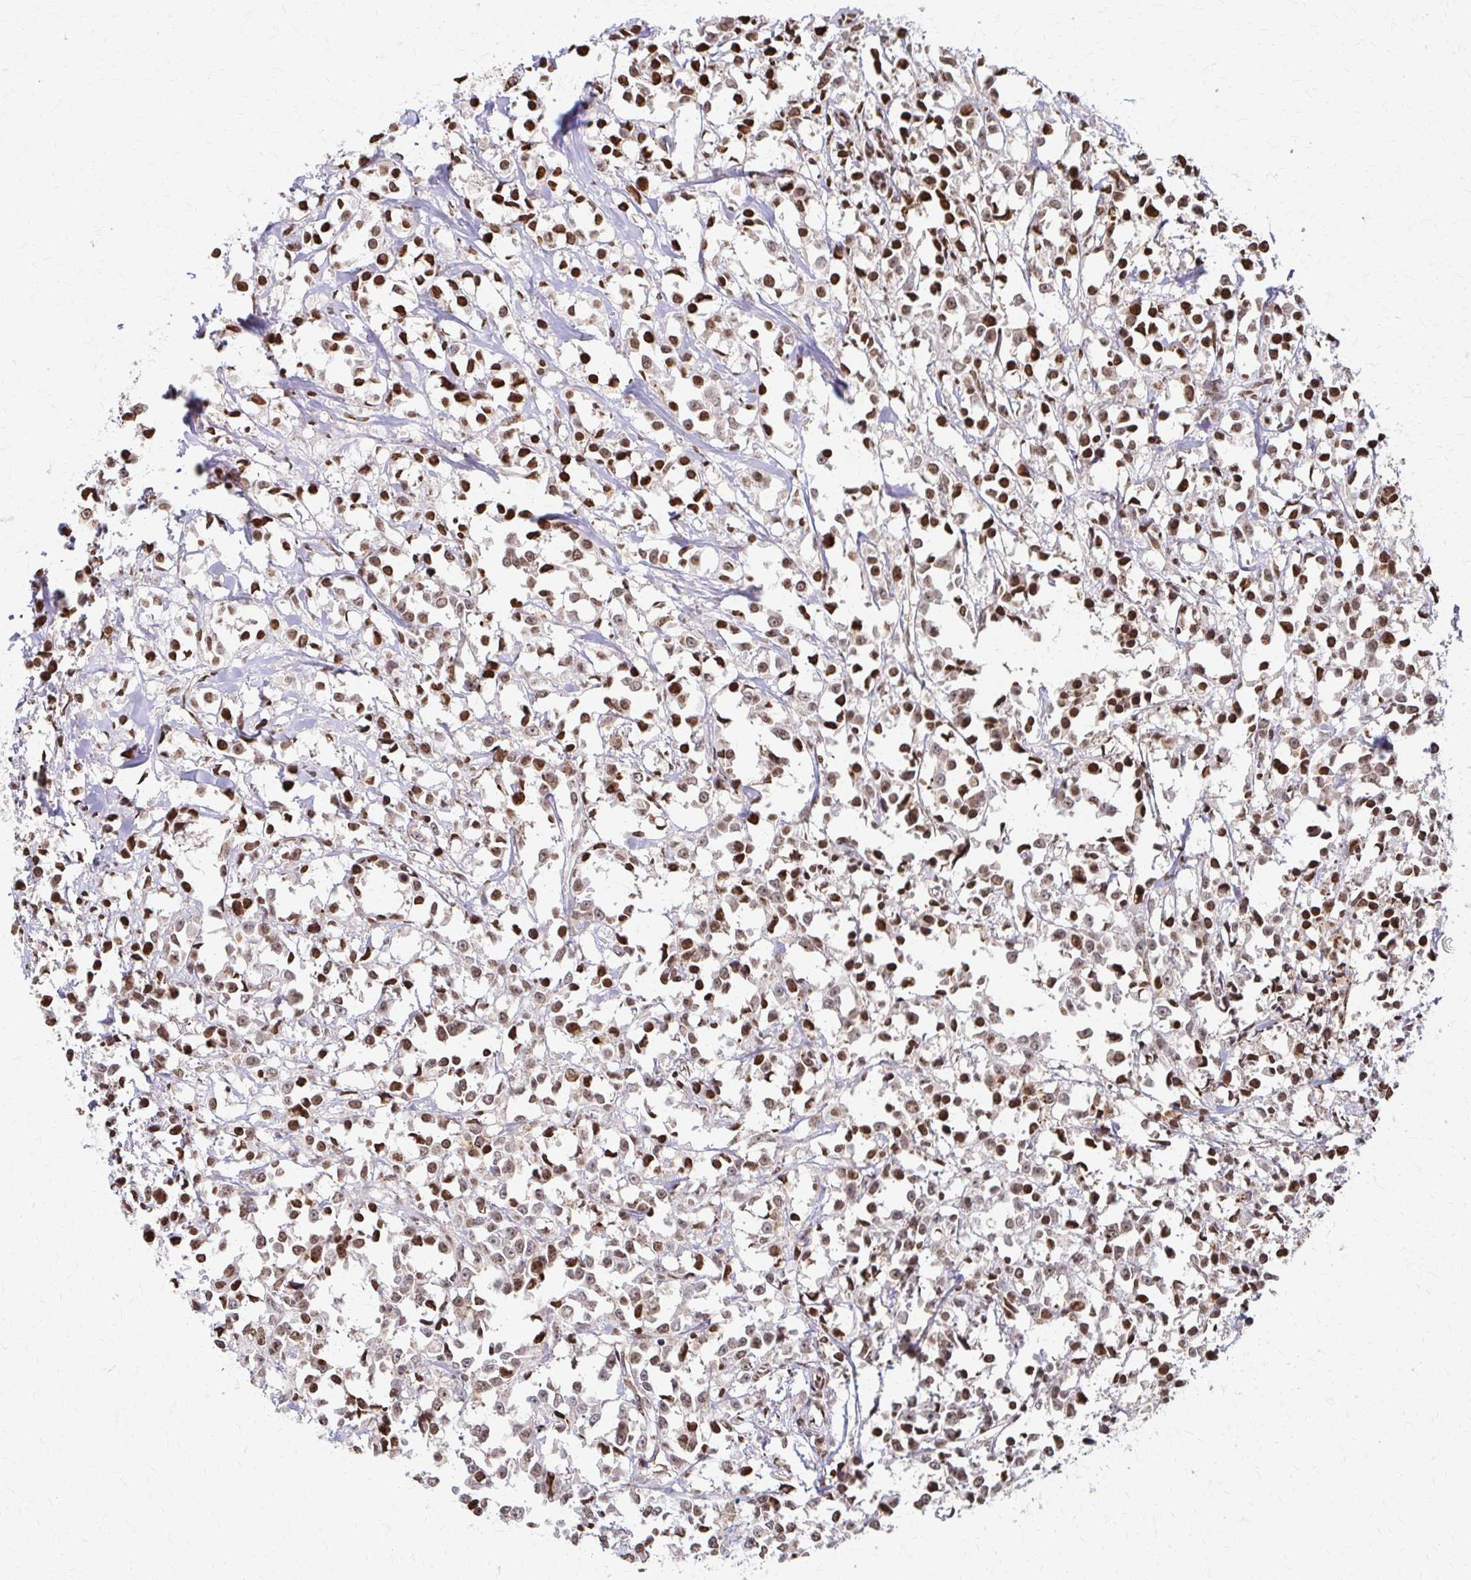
{"staining": {"intensity": "moderate", "quantity": "25%-75%", "location": "nuclear"}, "tissue": "breast cancer", "cell_type": "Tumor cells", "image_type": "cancer", "snomed": [{"axis": "morphology", "description": "Duct carcinoma"}, {"axis": "topography", "description": "Breast"}], "caption": "A brown stain labels moderate nuclear positivity of a protein in human breast cancer tumor cells.", "gene": "PSMD7", "patient": {"sex": "female", "age": 80}}